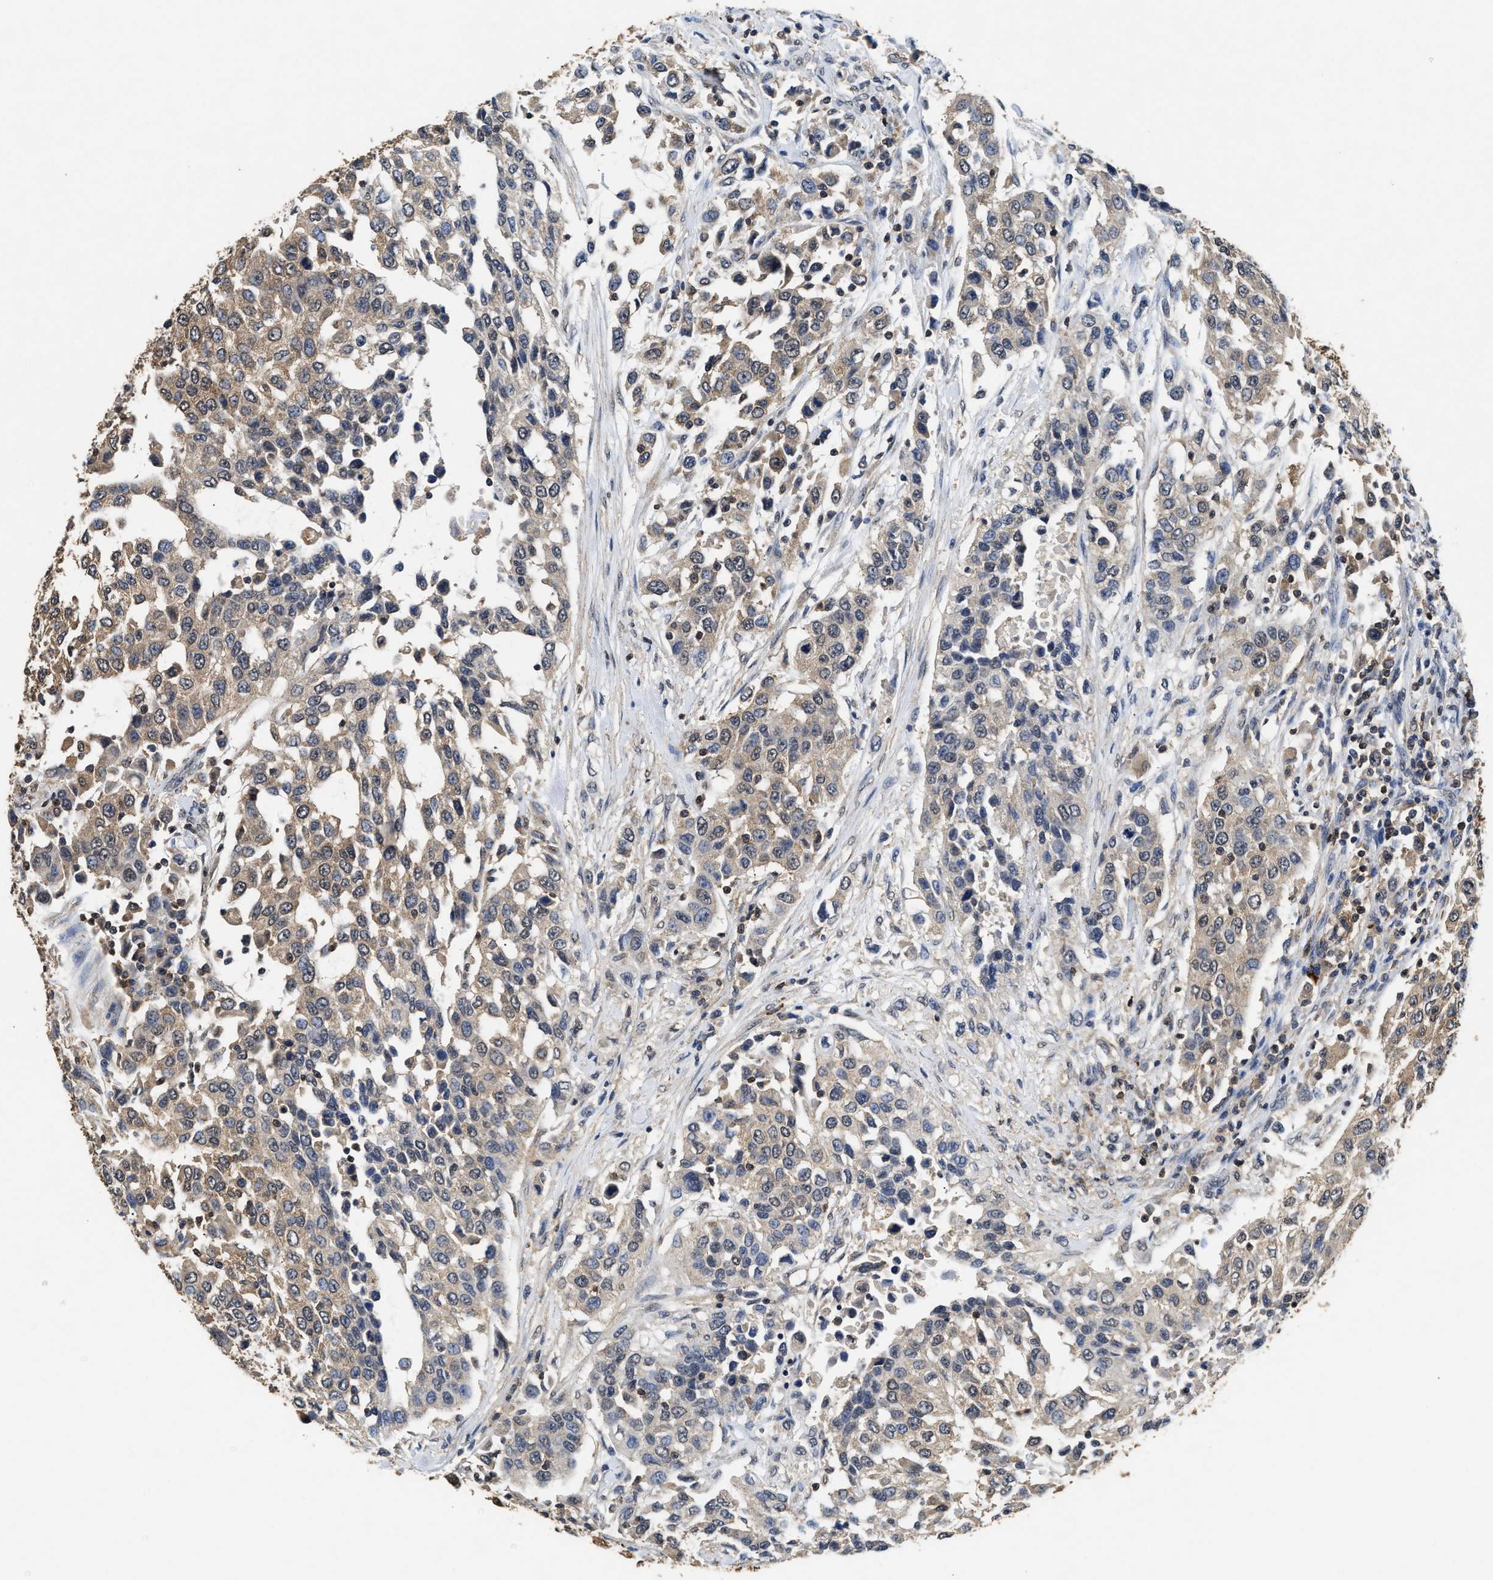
{"staining": {"intensity": "weak", "quantity": ">75%", "location": "cytoplasmic/membranous"}, "tissue": "urothelial cancer", "cell_type": "Tumor cells", "image_type": "cancer", "snomed": [{"axis": "morphology", "description": "Urothelial carcinoma, High grade"}, {"axis": "topography", "description": "Urinary bladder"}], "caption": "Brown immunohistochemical staining in human high-grade urothelial carcinoma displays weak cytoplasmic/membranous expression in approximately >75% of tumor cells. The protein of interest is stained brown, and the nuclei are stained in blue (DAB (3,3'-diaminobenzidine) IHC with brightfield microscopy, high magnification).", "gene": "ACAT2", "patient": {"sex": "female", "age": 80}}